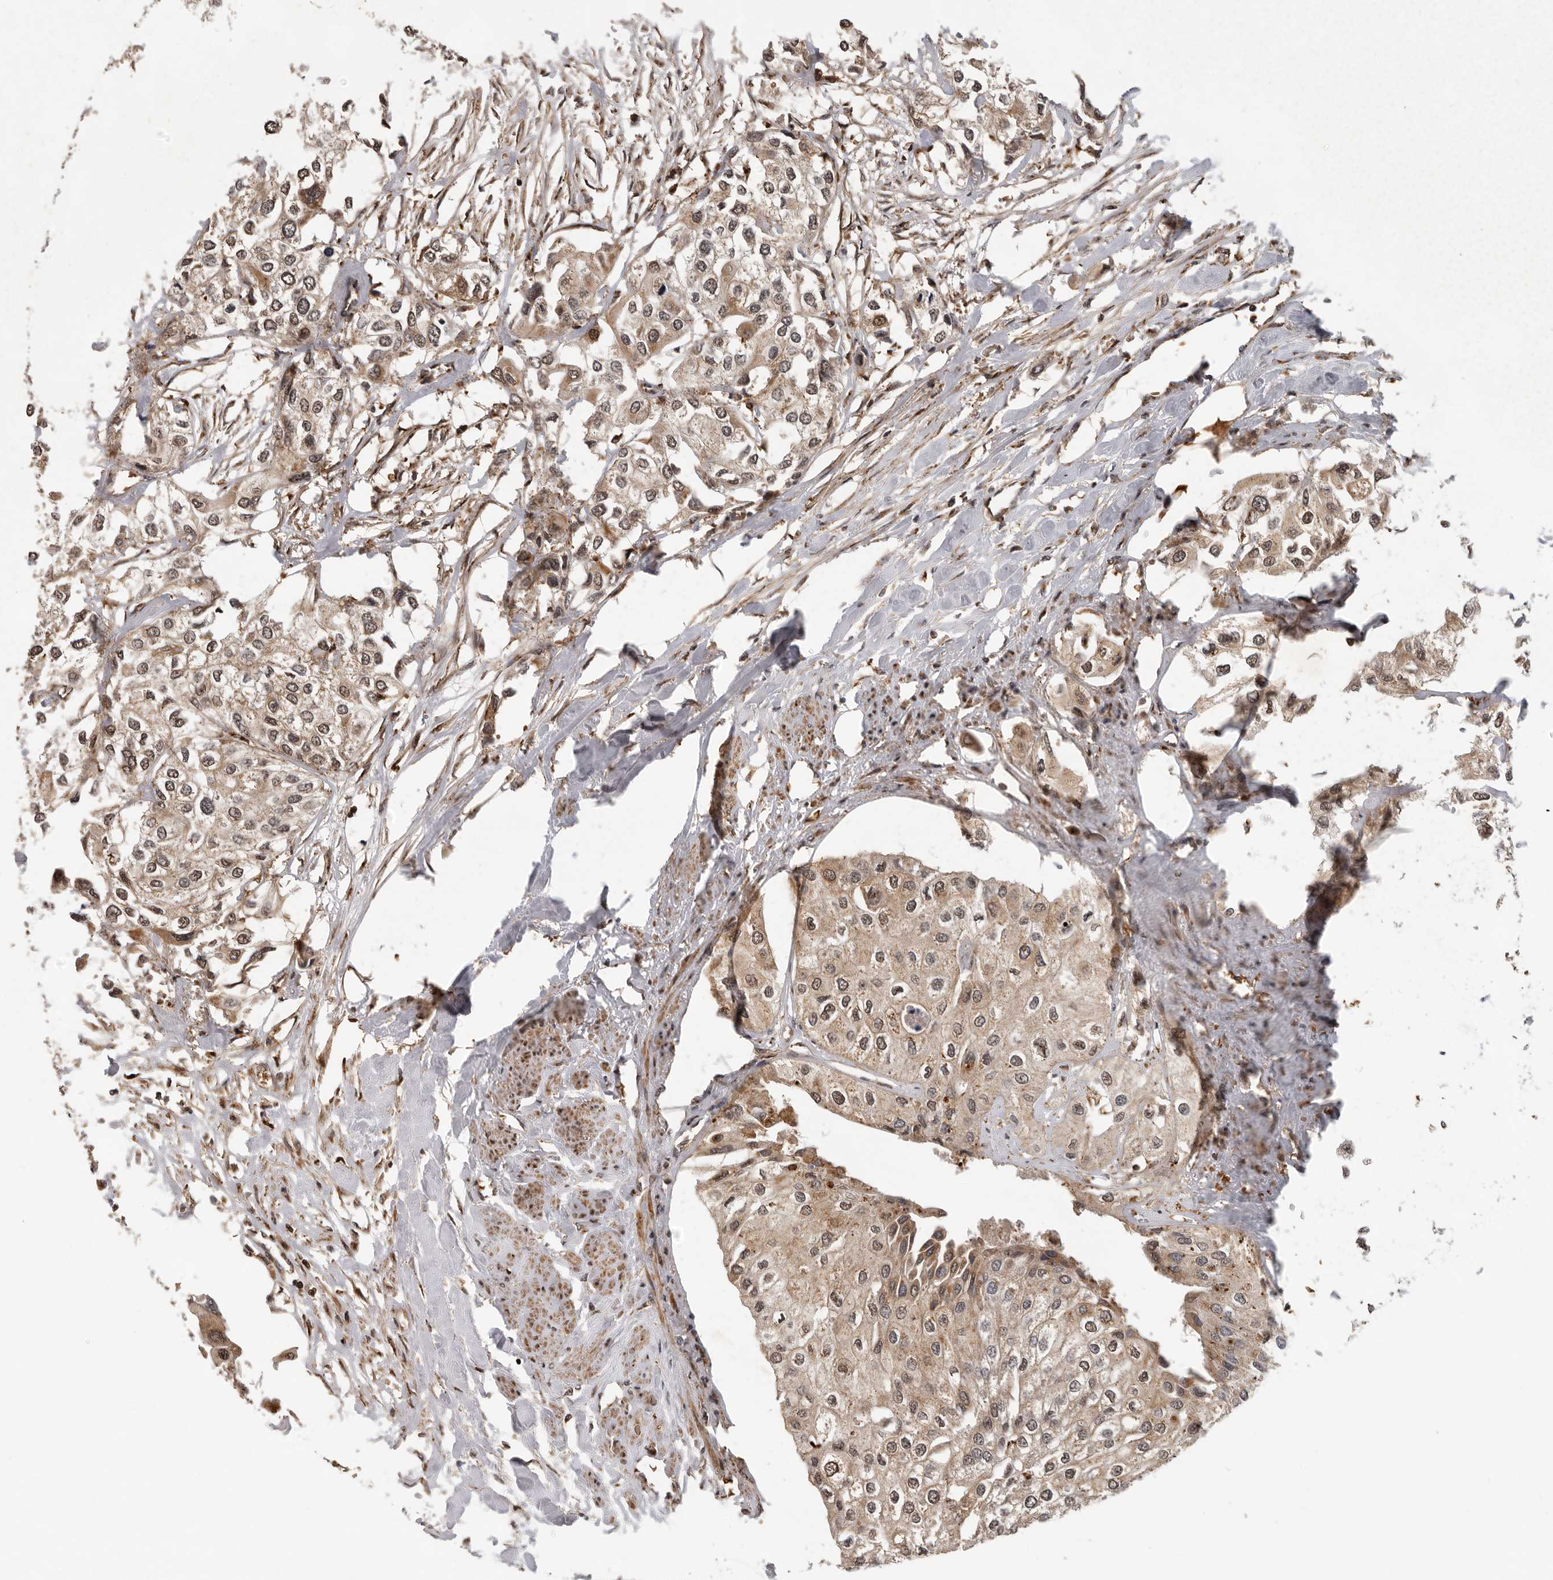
{"staining": {"intensity": "moderate", "quantity": ">75%", "location": "cytoplasmic/membranous,nuclear"}, "tissue": "urothelial cancer", "cell_type": "Tumor cells", "image_type": "cancer", "snomed": [{"axis": "morphology", "description": "Urothelial carcinoma, High grade"}, {"axis": "topography", "description": "Urinary bladder"}], "caption": "Tumor cells display moderate cytoplasmic/membranous and nuclear staining in about >75% of cells in urothelial cancer. (DAB = brown stain, brightfield microscopy at high magnification).", "gene": "RNF157", "patient": {"sex": "male", "age": 64}}